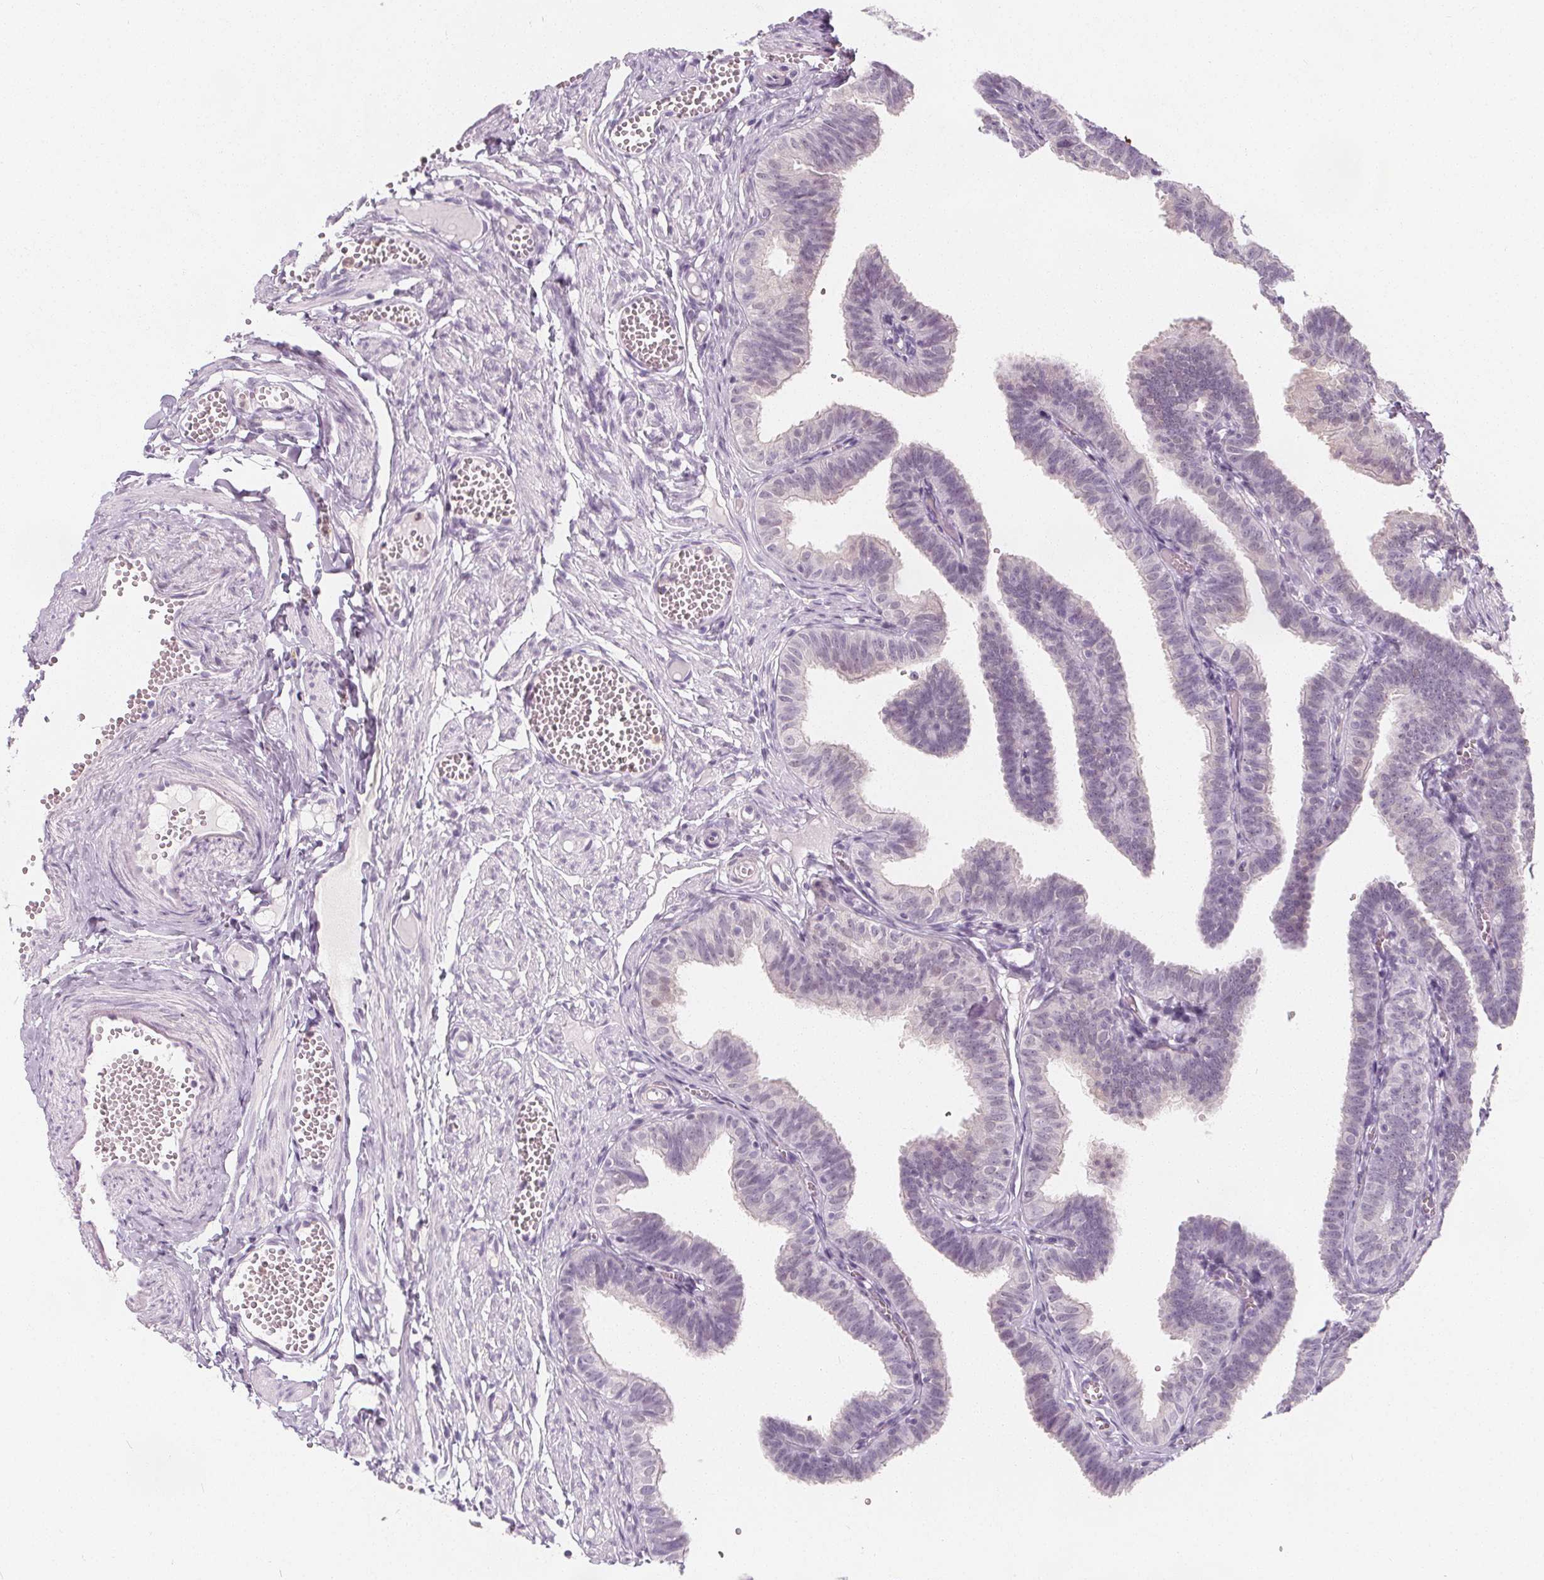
{"staining": {"intensity": "negative", "quantity": "none", "location": "none"}, "tissue": "fallopian tube", "cell_type": "Glandular cells", "image_type": "normal", "snomed": [{"axis": "morphology", "description": "Normal tissue, NOS"}, {"axis": "topography", "description": "Fallopian tube"}], "caption": "A histopathology image of fallopian tube stained for a protein shows no brown staining in glandular cells. Brightfield microscopy of IHC stained with DAB (3,3'-diaminobenzidine) (brown) and hematoxylin (blue), captured at high magnification.", "gene": "UGP2", "patient": {"sex": "female", "age": 25}}